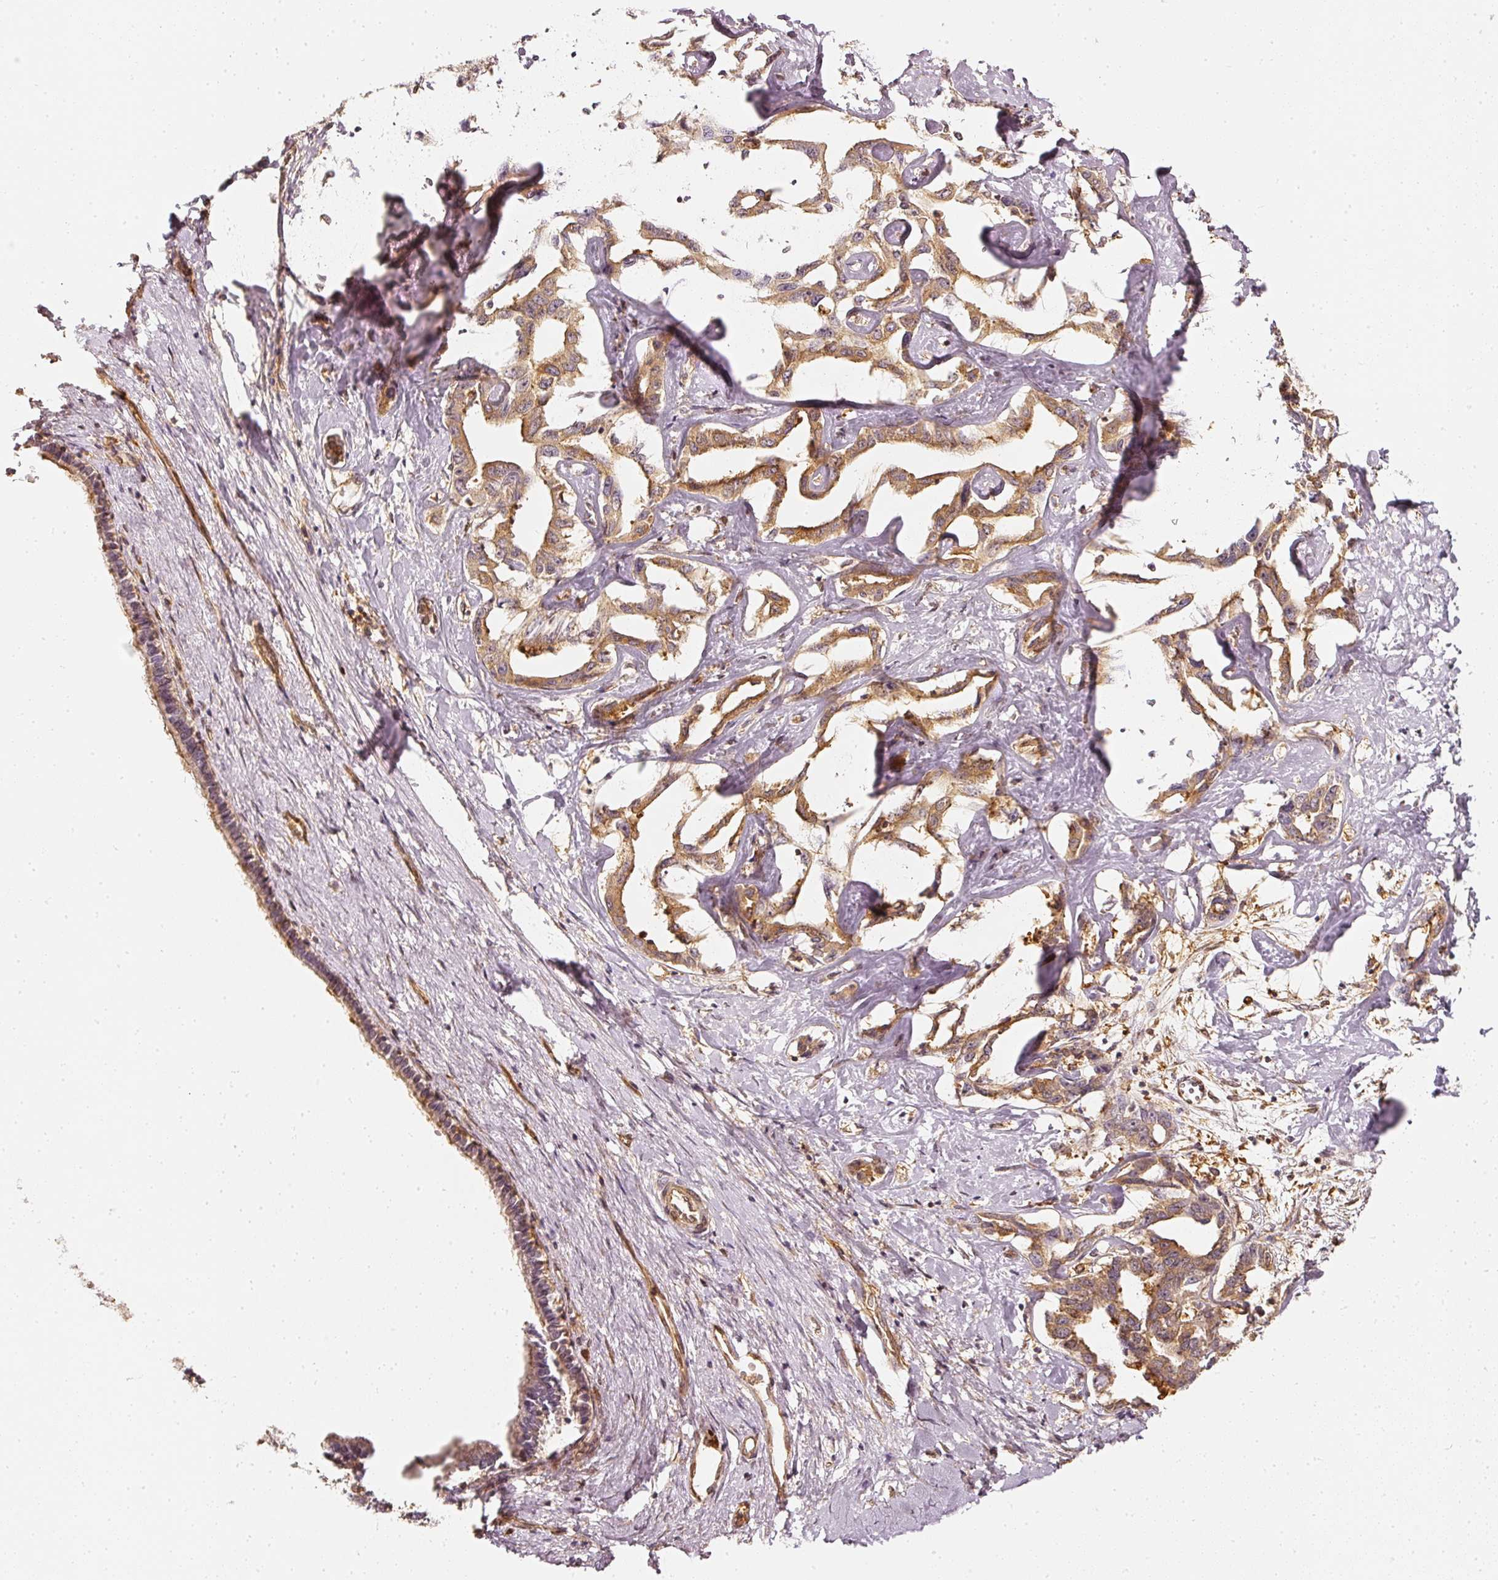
{"staining": {"intensity": "moderate", "quantity": ">75%", "location": "cytoplasmic/membranous"}, "tissue": "liver cancer", "cell_type": "Tumor cells", "image_type": "cancer", "snomed": [{"axis": "morphology", "description": "Cholangiocarcinoma"}, {"axis": "topography", "description": "Liver"}], "caption": "There is medium levels of moderate cytoplasmic/membranous staining in tumor cells of liver cancer, as demonstrated by immunohistochemical staining (brown color).", "gene": "ASMTL", "patient": {"sex": "male", "age": 59}}